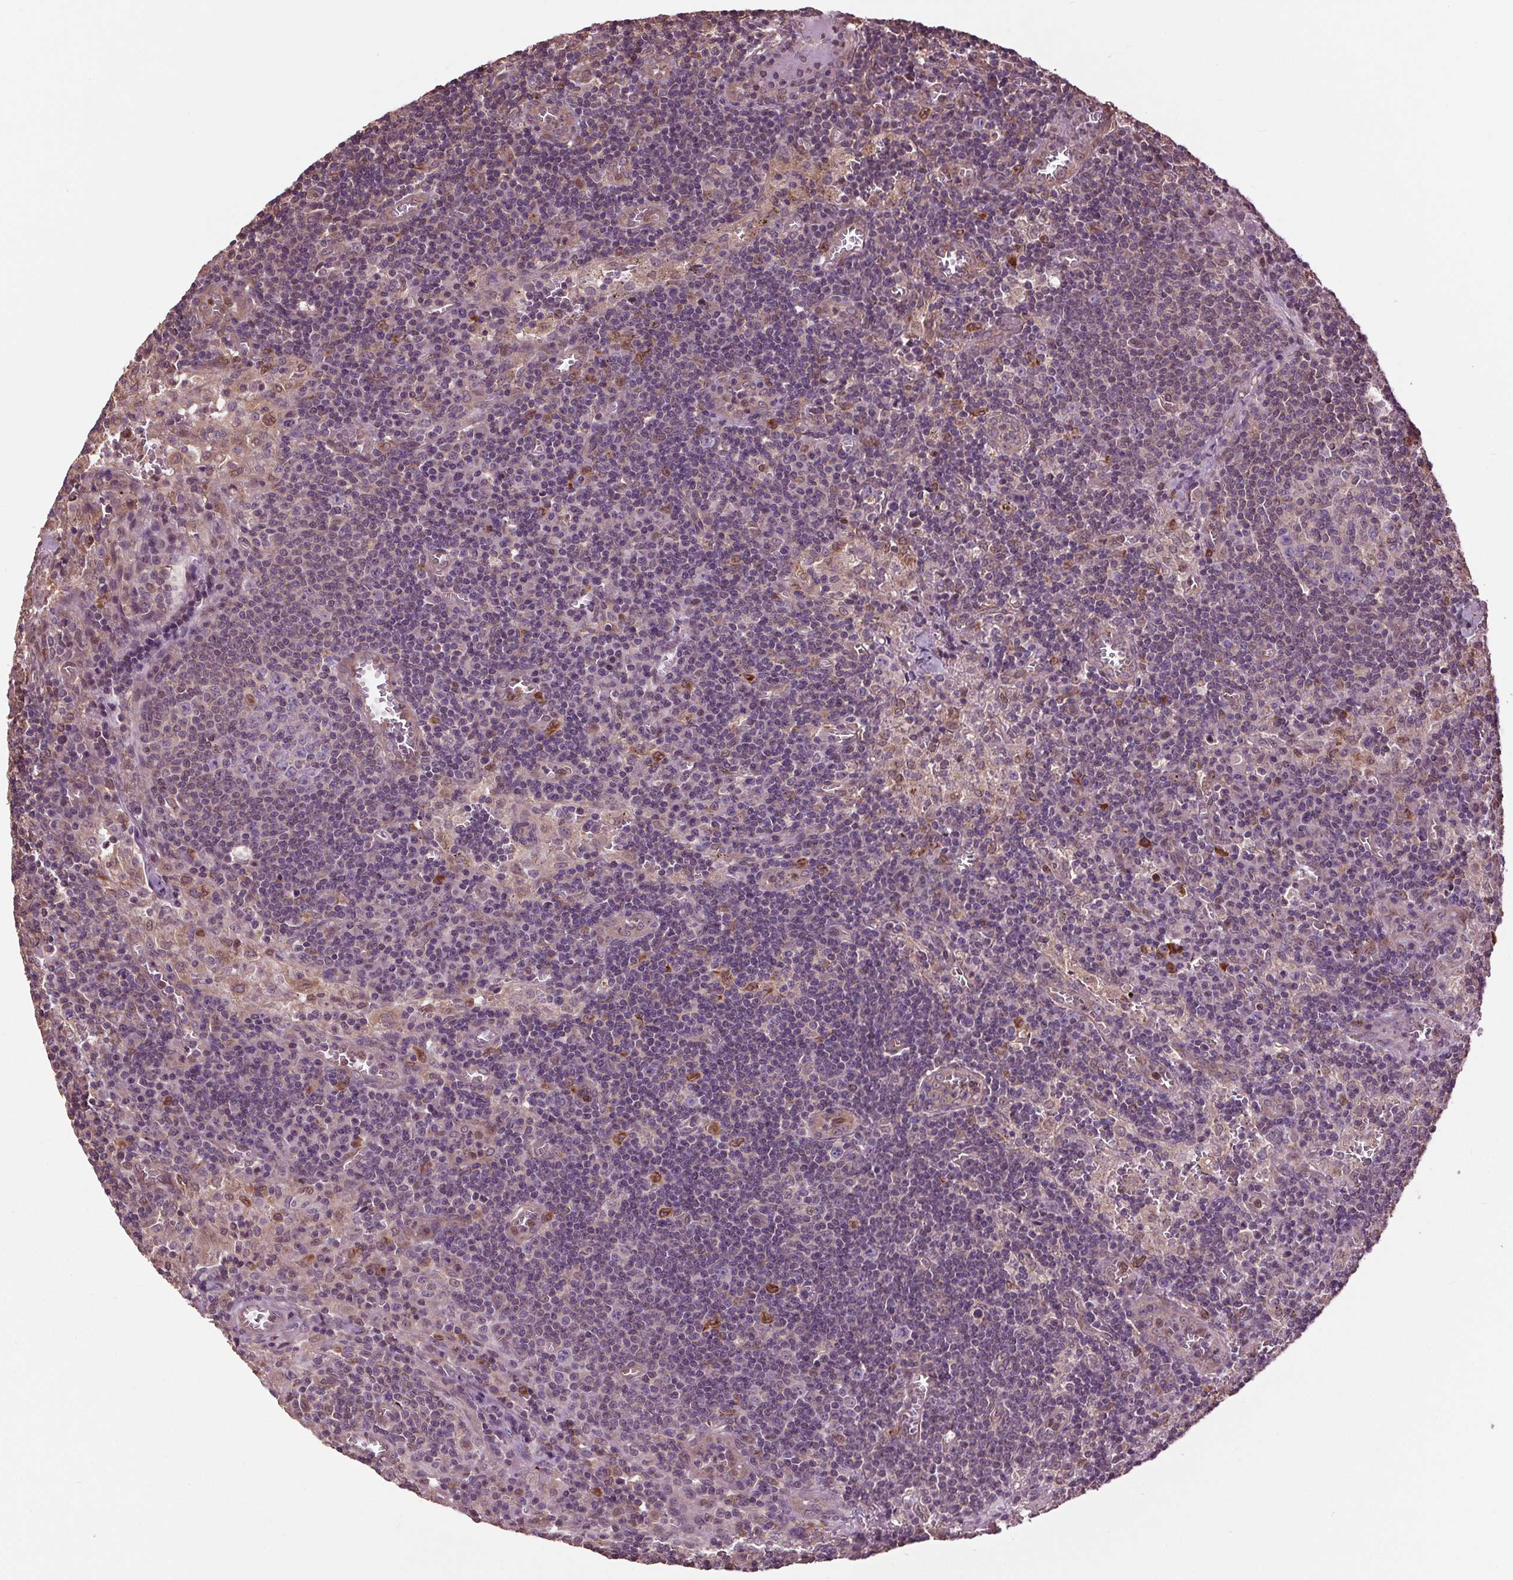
{"staining": {"intensity": "negative", "quantity": "none", "location": "none"}, "tissue": "lymph node", "cell_type": "Germinal center cells", "image_type": "normal", "snomed": [{"axis": "morphology", "description": "Normal tissue, NOS"}, {"axis": "topography", "description": "Lymph node"}], "caption": "DAB immunohistochemical staining of unremarkable lymph node demonstrates no significant positivity in germinal center cells.", "gene": "RNPEP", "patient": {"sex": "male", "age": 62}}